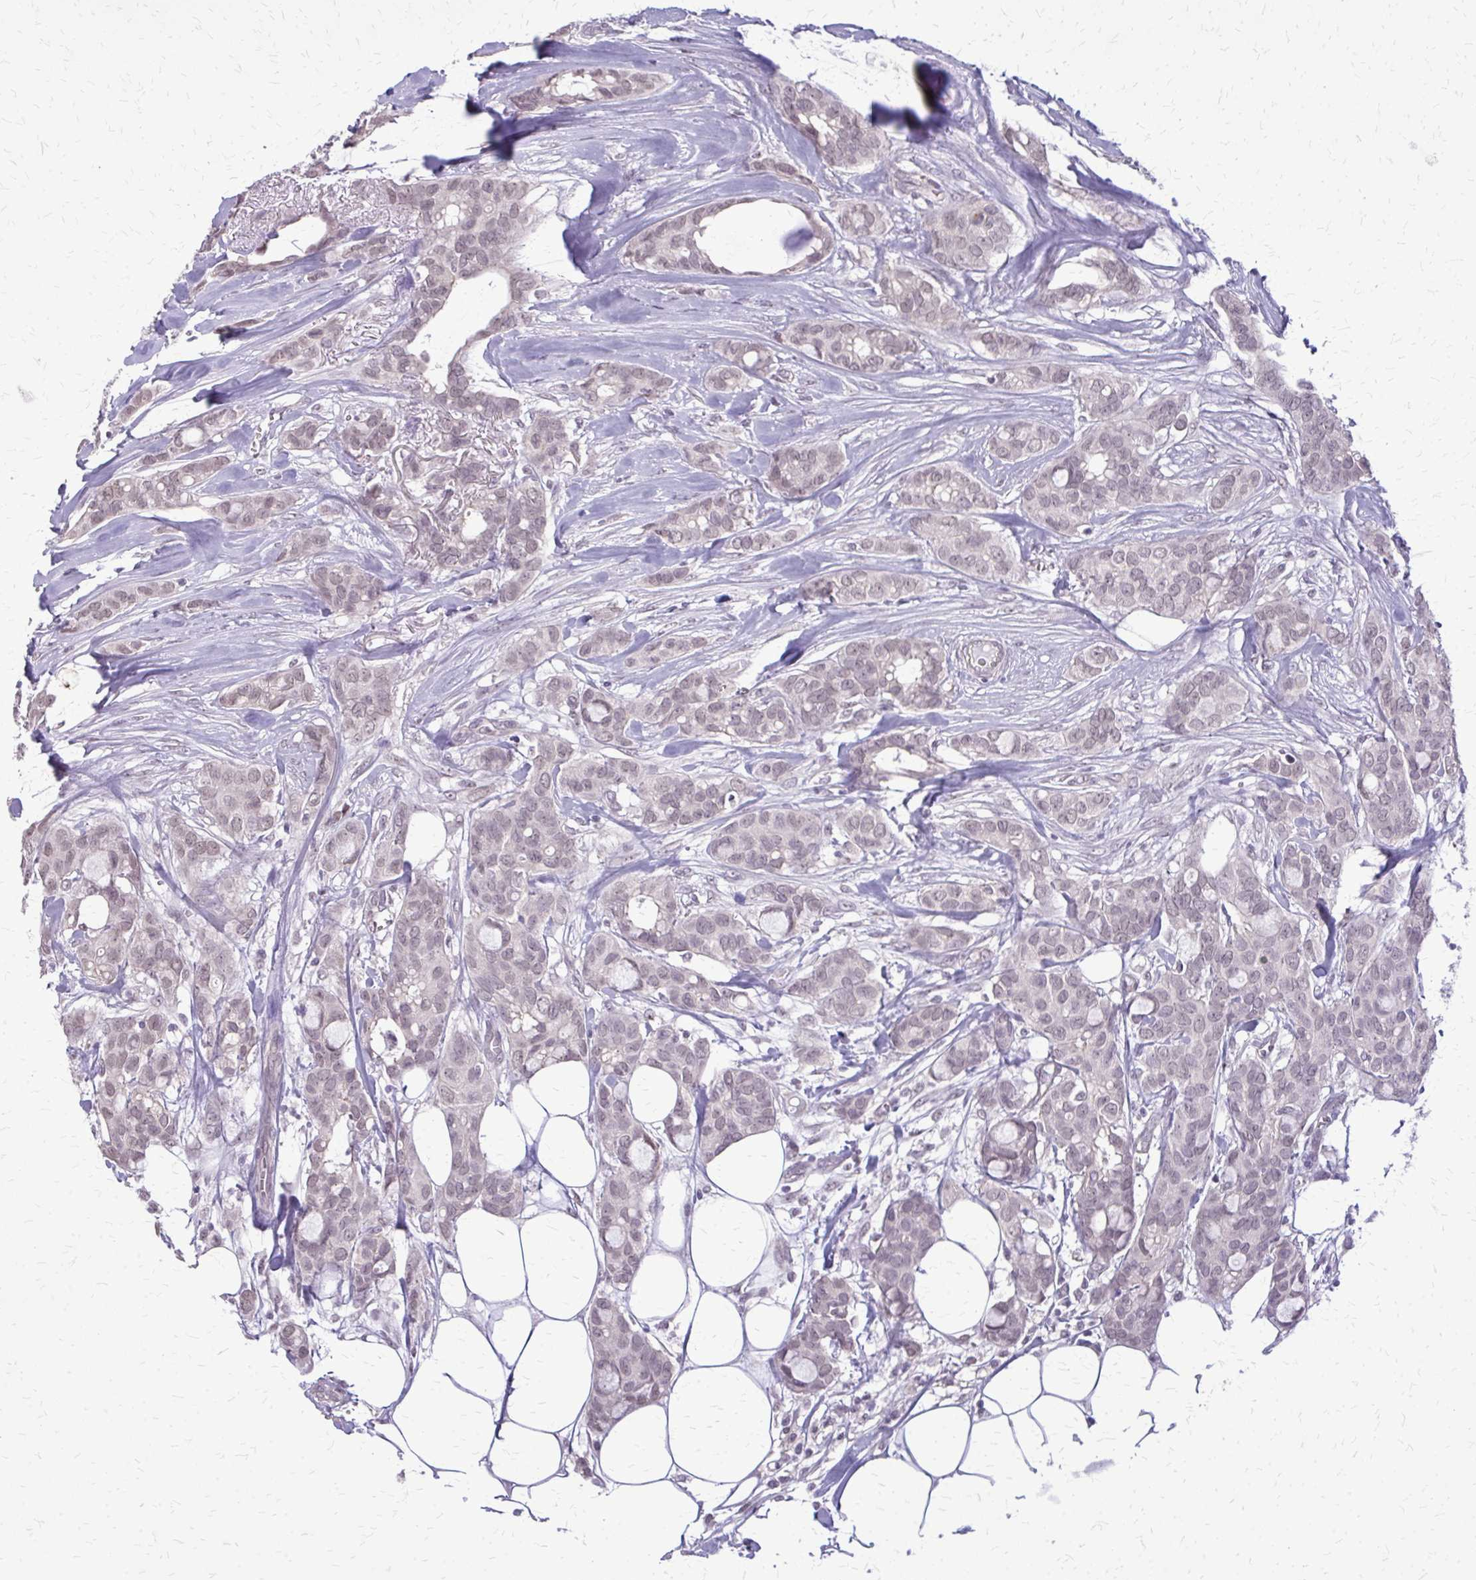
{"staining": {"intensity": "negative", "quantity": "none", "location": "none"}, "tissue": "breast cancer", "cell_type": "Tumor cells", "image_type": "cancer", "snomed": [{"axis": "morphology", "description": "Duct carcinoma"}, {"axis": "topography", "description": "Breast"}], "caption": "Immunohistochemistry (IHC) of breast cancer (invasive ductal carcinoma) reveals no positivity in tumor cells. Nuclei are stained in blue.", "gene": "PLCB1", "patient": {"sex": "female", "age": 84}}